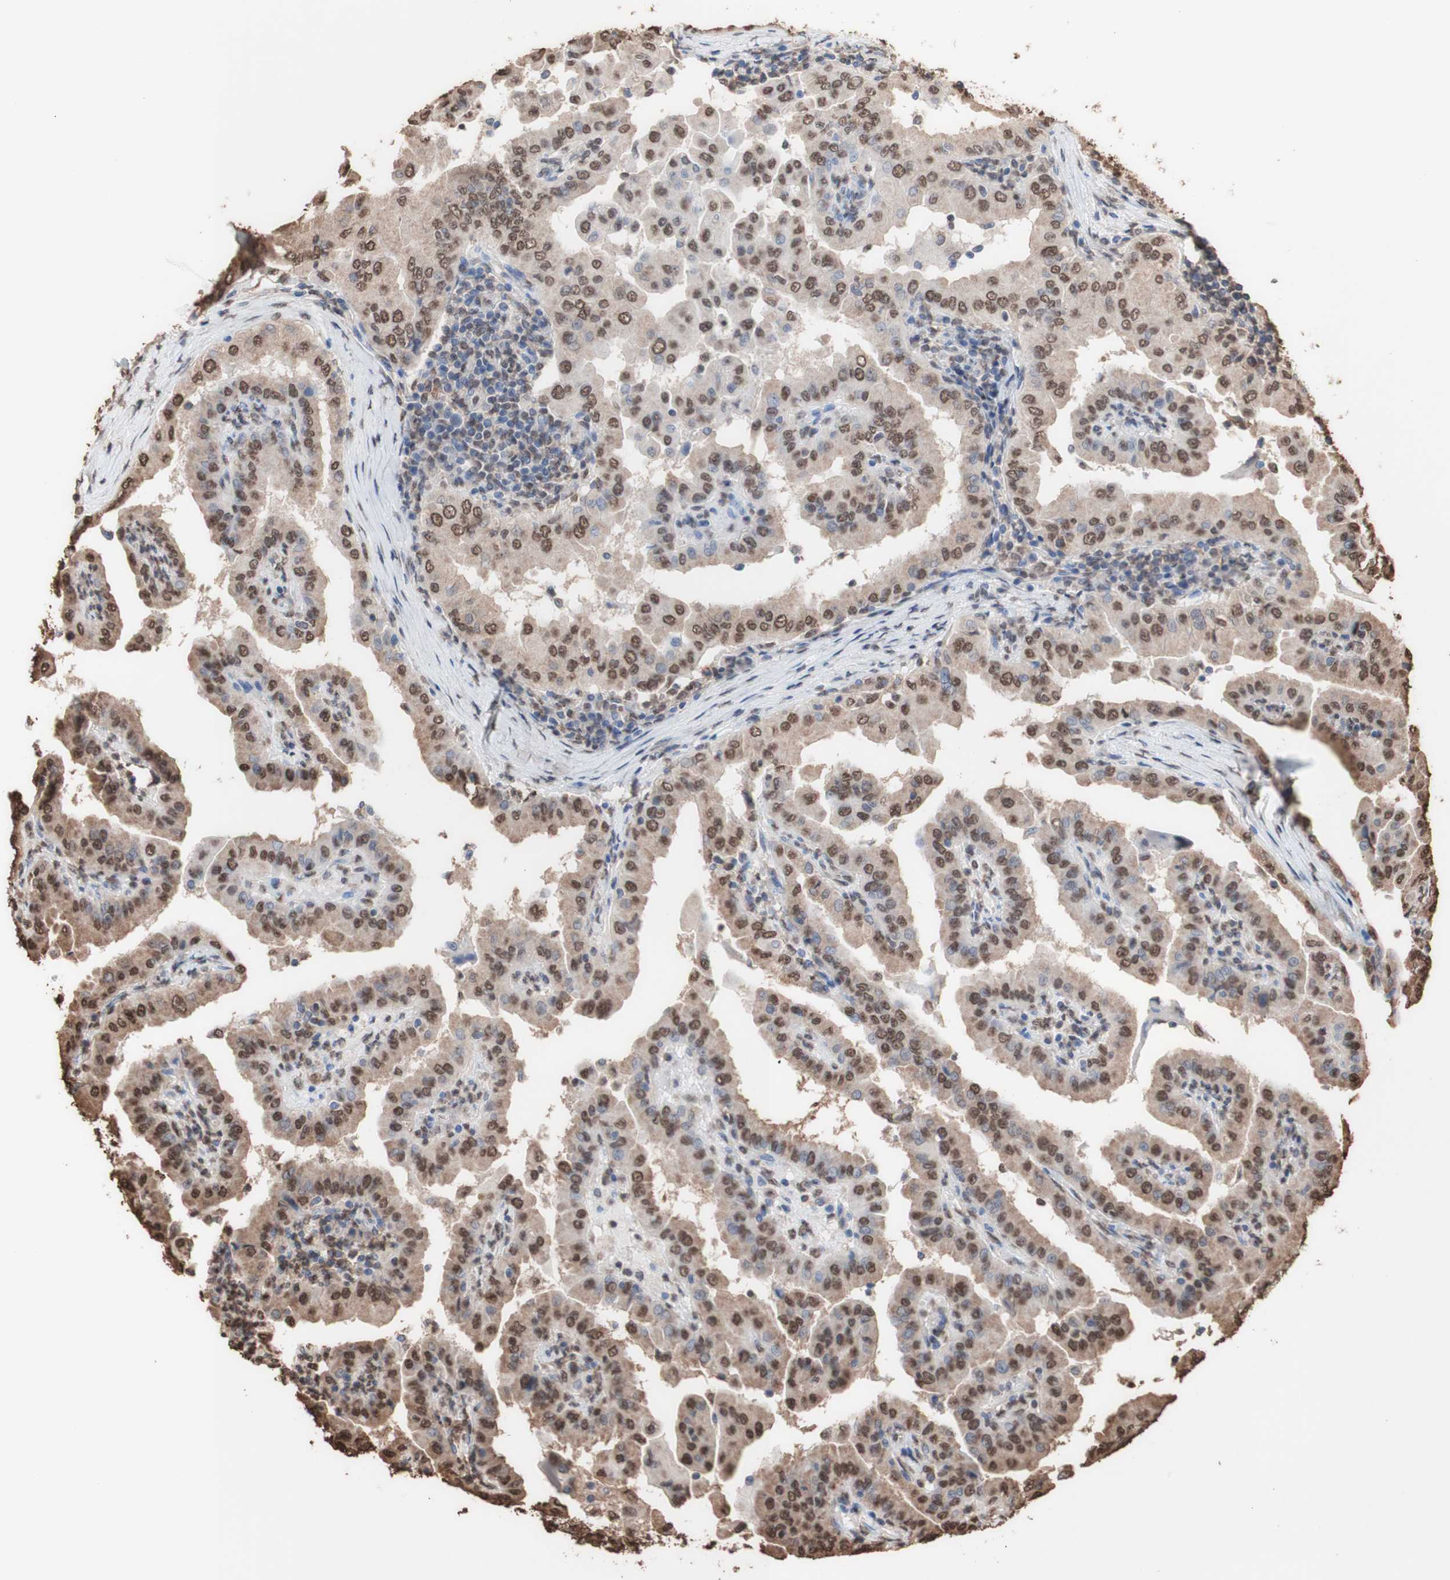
{"staining": {"intensity": "strong", "quantity": ">75%", "location": "cytoplasmic/membranous,nuclear"}, "tissue": "thyroid cancer", "cell_type": "Tumor cells", "image_type": "cancer", "snomed": [{"axis": "morphology", "description": "Papillary adenocarcinoma, NOS"}, {"axis": "topography", "description": "Thyroid gland"}], "caption": "Papillary adenocarcinoma (thyroid) stained with IHC shows strong cytoplasmic/membranous and nuclear expression in approximately >75% of tumor cells.", "gene": "PIDD1", "patient": {"sex": "male", "age": 33}}